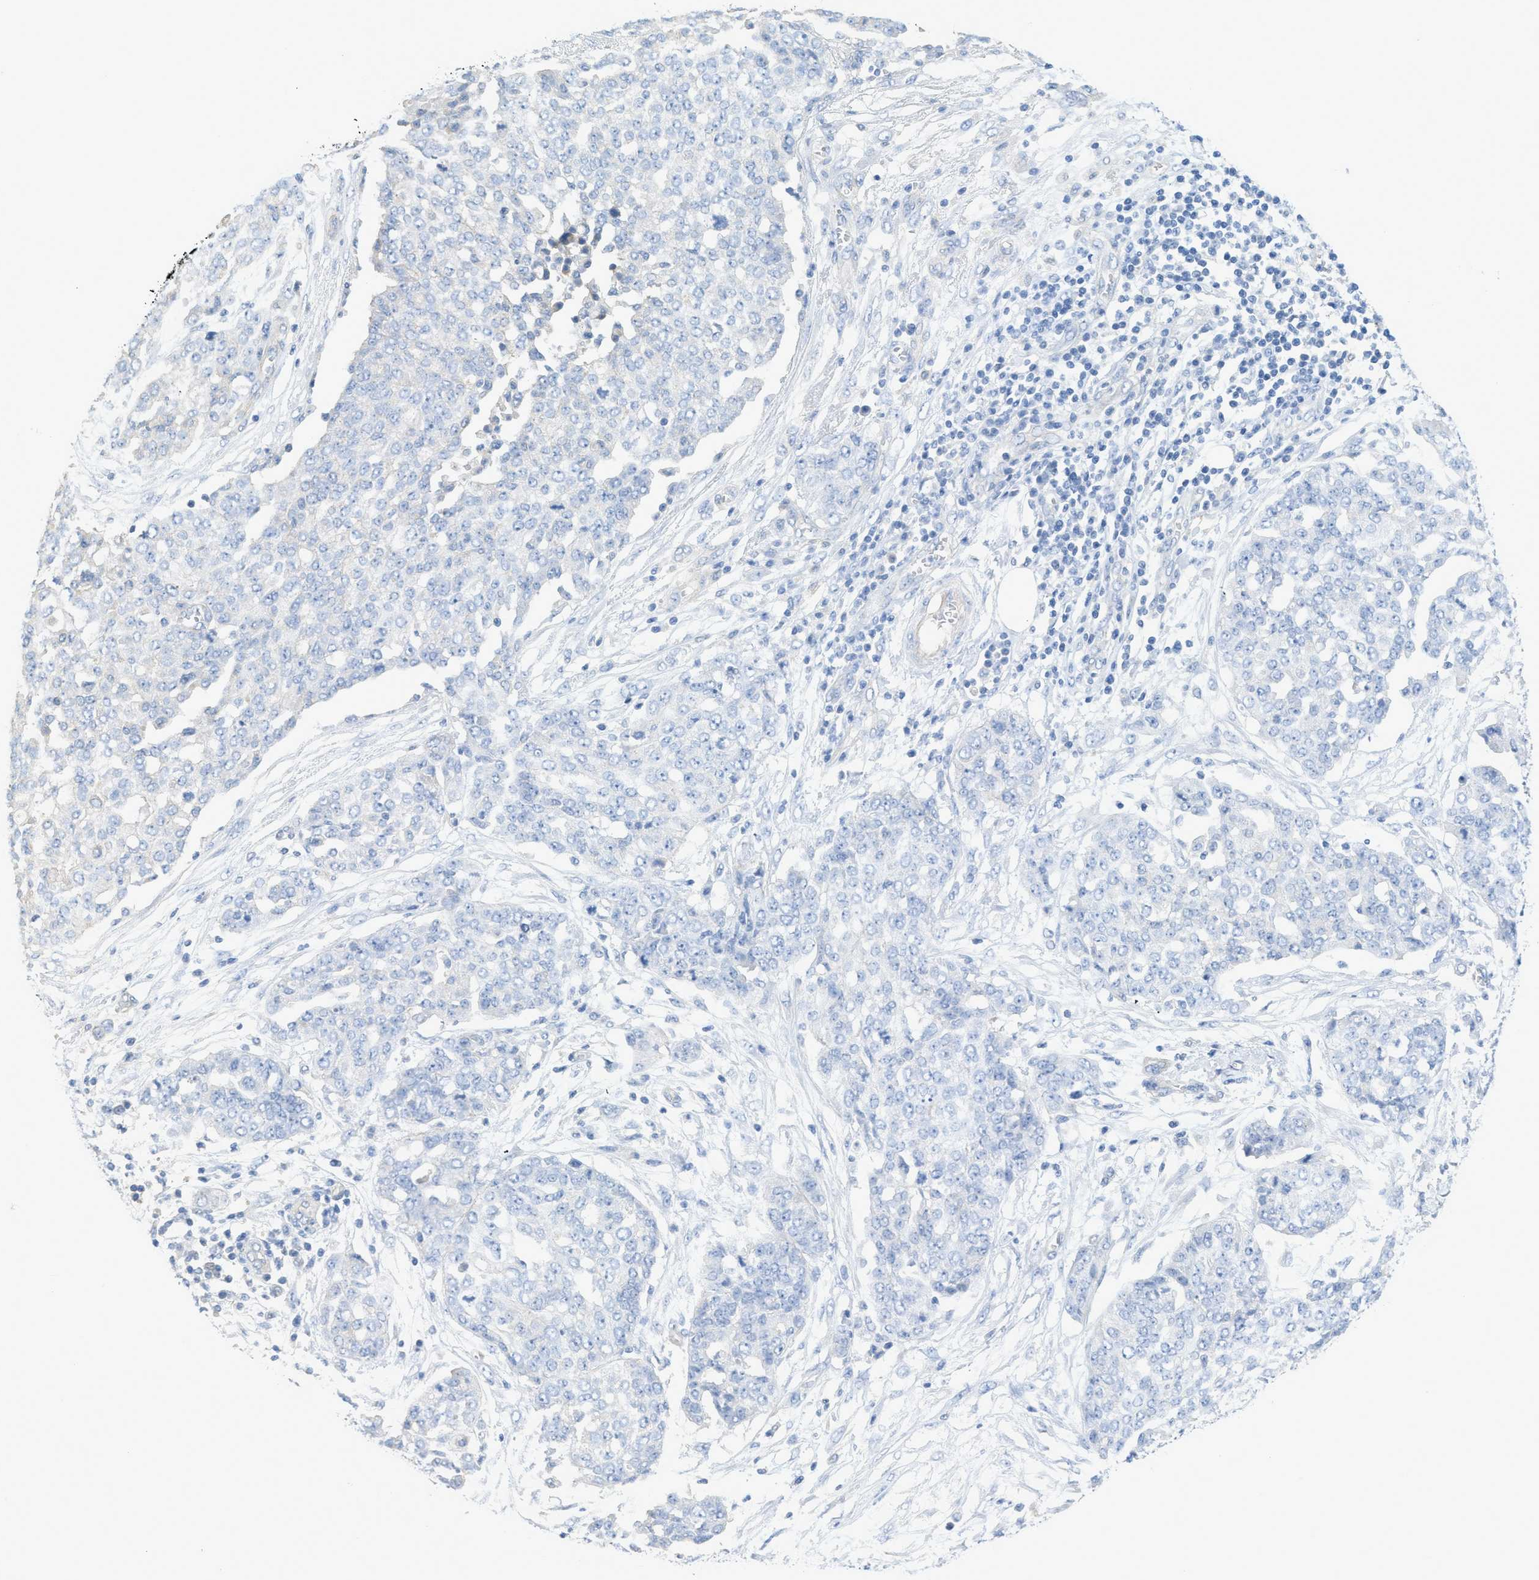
{"staining": {"intensity": "negative", "quantity": "none", "location": "none"}, "tissue": "ovarian cancer", "cell_type": "Tumor cells", "image_type": "cancer", "snomed": [{"axis": "morphology", "description": "Cystadenocarcinoma, serous, NOS"}, {"axis": "topography", "description": "Soft tissue"}, {"axis": "topography", "description": "Ovary"}], "caption": "This is a image of immunohistochemistry (IHC) staining of ovarian cancer, which shows no expression in tumor cells.", "gene": "MYL3", "patient": {"sex": "female", "age": 57}}